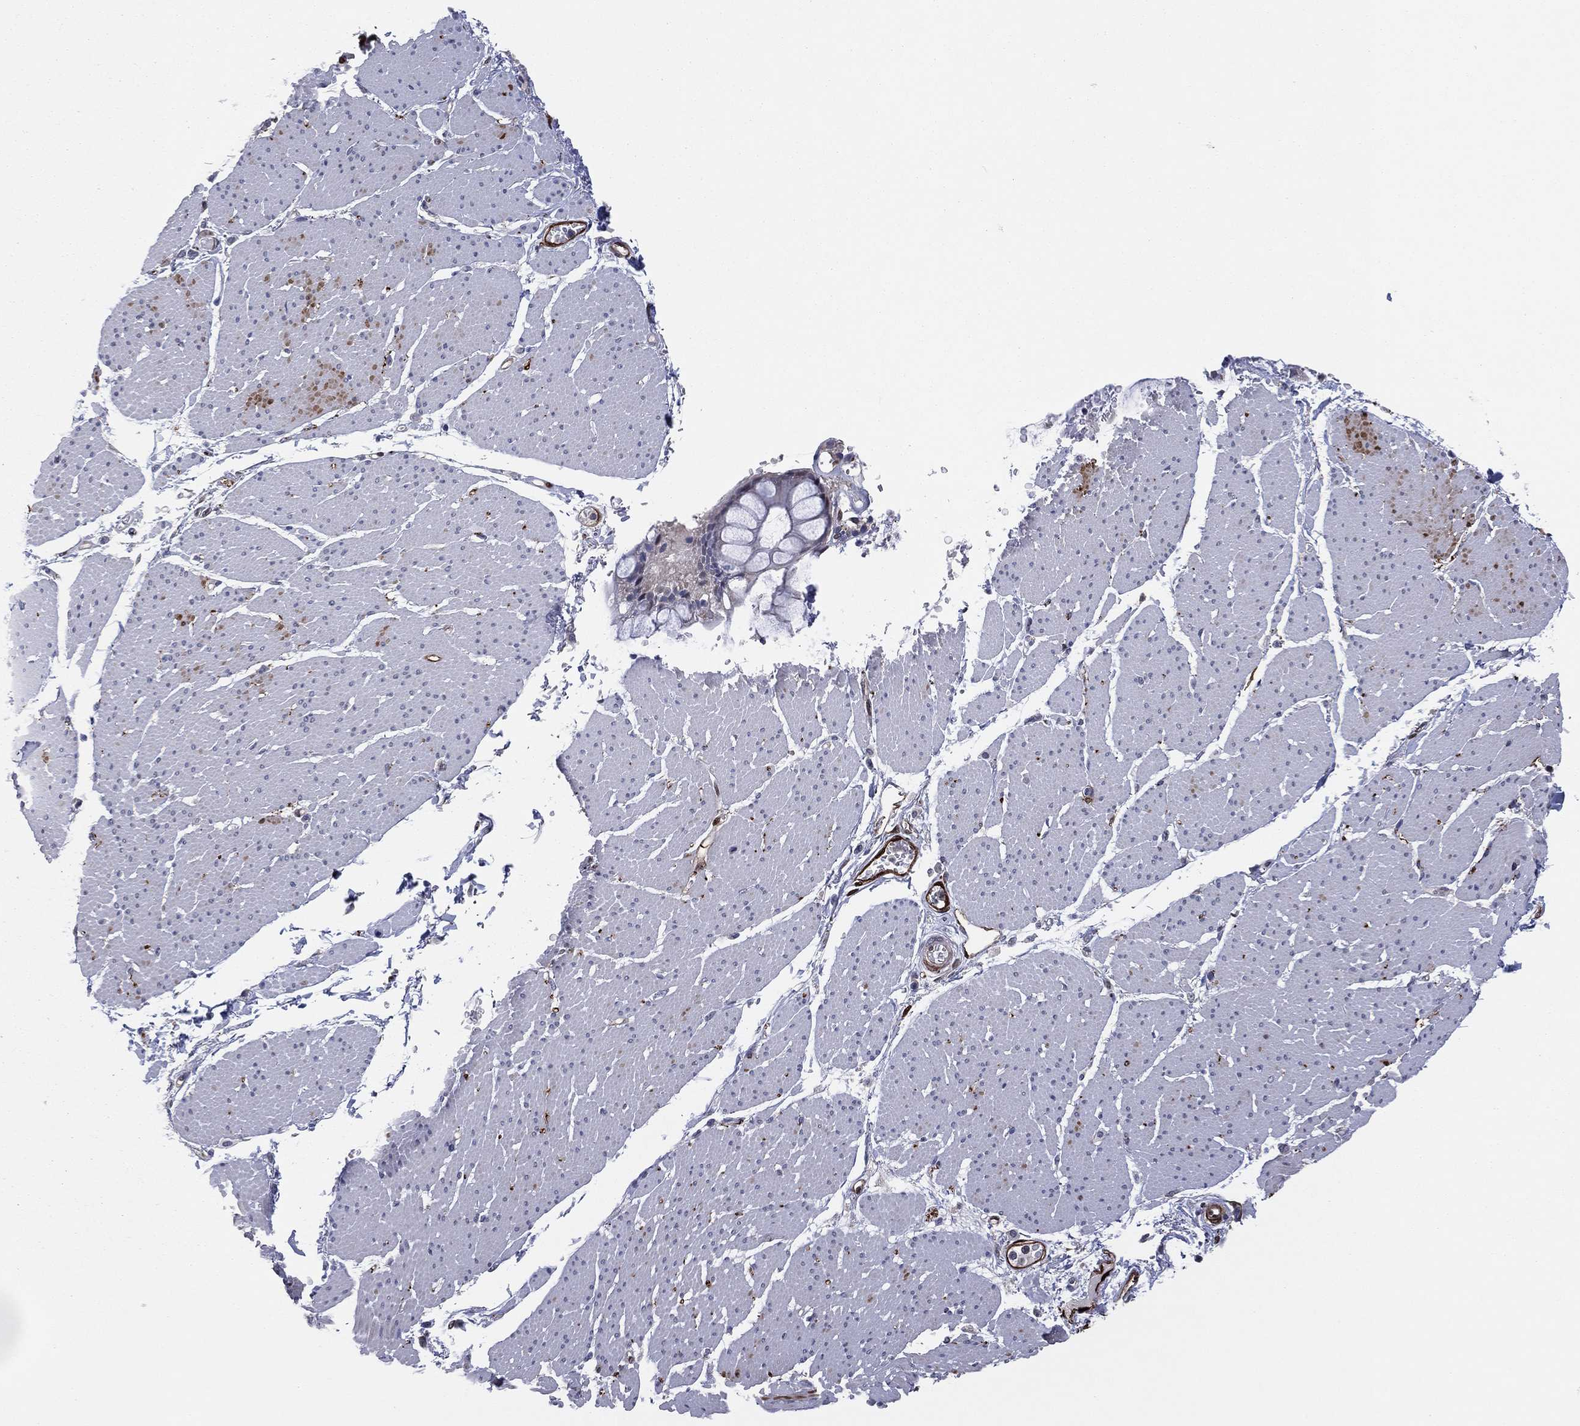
{"staining": {"intensity": "moderate", "quantity": "<25%", "location": "cytoplasmic/membranous"}, "tissue": "smooth muscle", "cell_type": "Smooth muscle cells", "image_type": "normal", "snomed": [{"axis": "morphology", "description": "Normal tissue, NOS"}, {"axis": "topography", "description": "Smooth muscle"}, {"axis": "topography", "description": "Anal"}], "caption": "High-magnification brightfield microscopy of benign smooth muscle stained with DAB (3,3'-diaminobenzidine) (brown) and counterstained with hematoxylin (blue). smooth muscle cells exhibit moderate cytoplasmic/membranous staining is appreciated in about<25% of cells. (DAB (3,3'-diaminobenzidine) IHC with brightfield microscopy, high magnification).", "gene": "SNCG", "patient": {"sex": "male", "age": 83}}